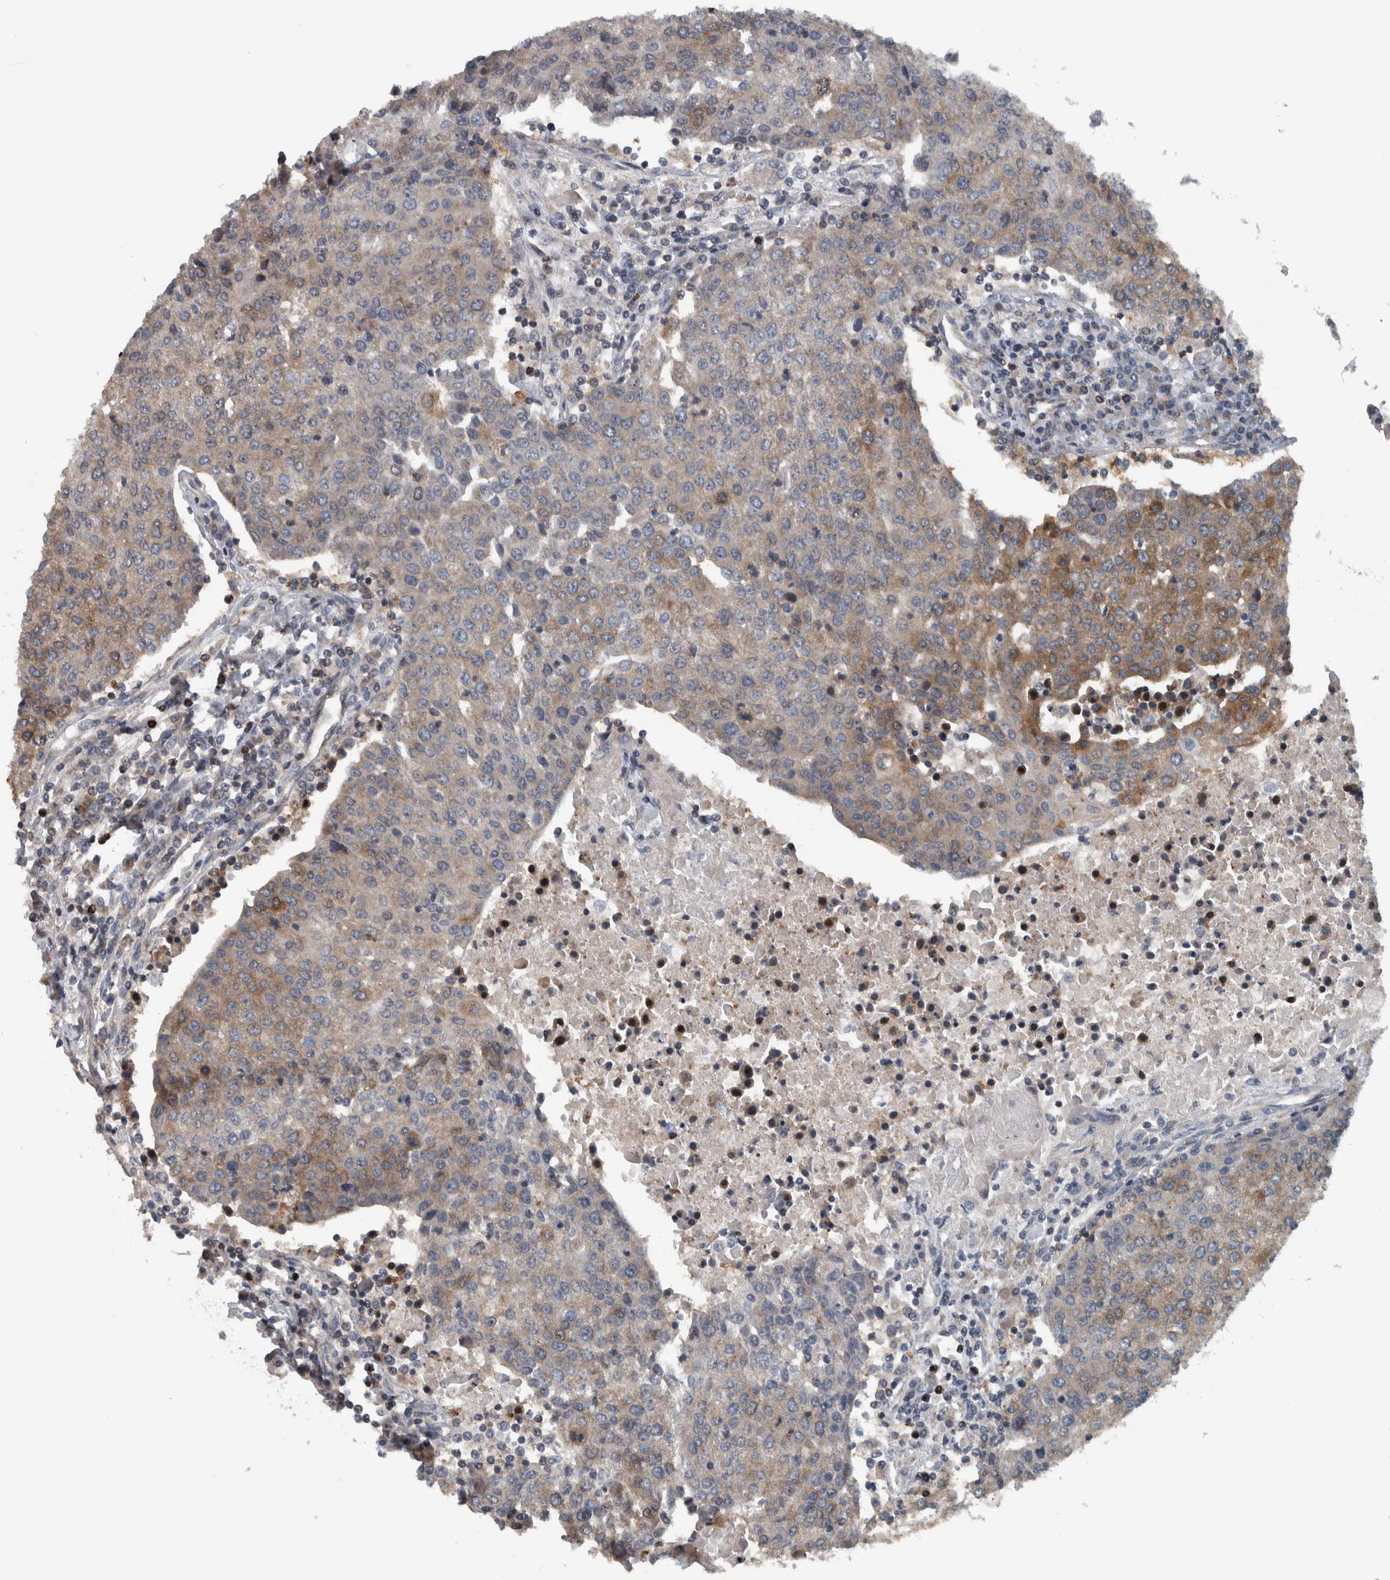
{"staining": {"intensity": "moderate", "quantity": "25%-75%", "location": "cytoplasmic/membranous"}, "tissue": "urothelial cancer", "cell_type": "Tumor cells", "image_type": "cancer", "snomed": [{"axis": "morphology", "description": "Urothelial carcinoma, High grade"}, {"axis": "topography", "description": "Urinary bladder"}], "caption": "A high-resolution histopathology image shows immunohistochemistry staining of urothelial cancer, which exhibits moderate cytoplasmic/membranous positivity in approximately 25%-75% of tumor cells.", "gene": "BAIAP2L1", "patient": {"sex": "female", "age": 85}}